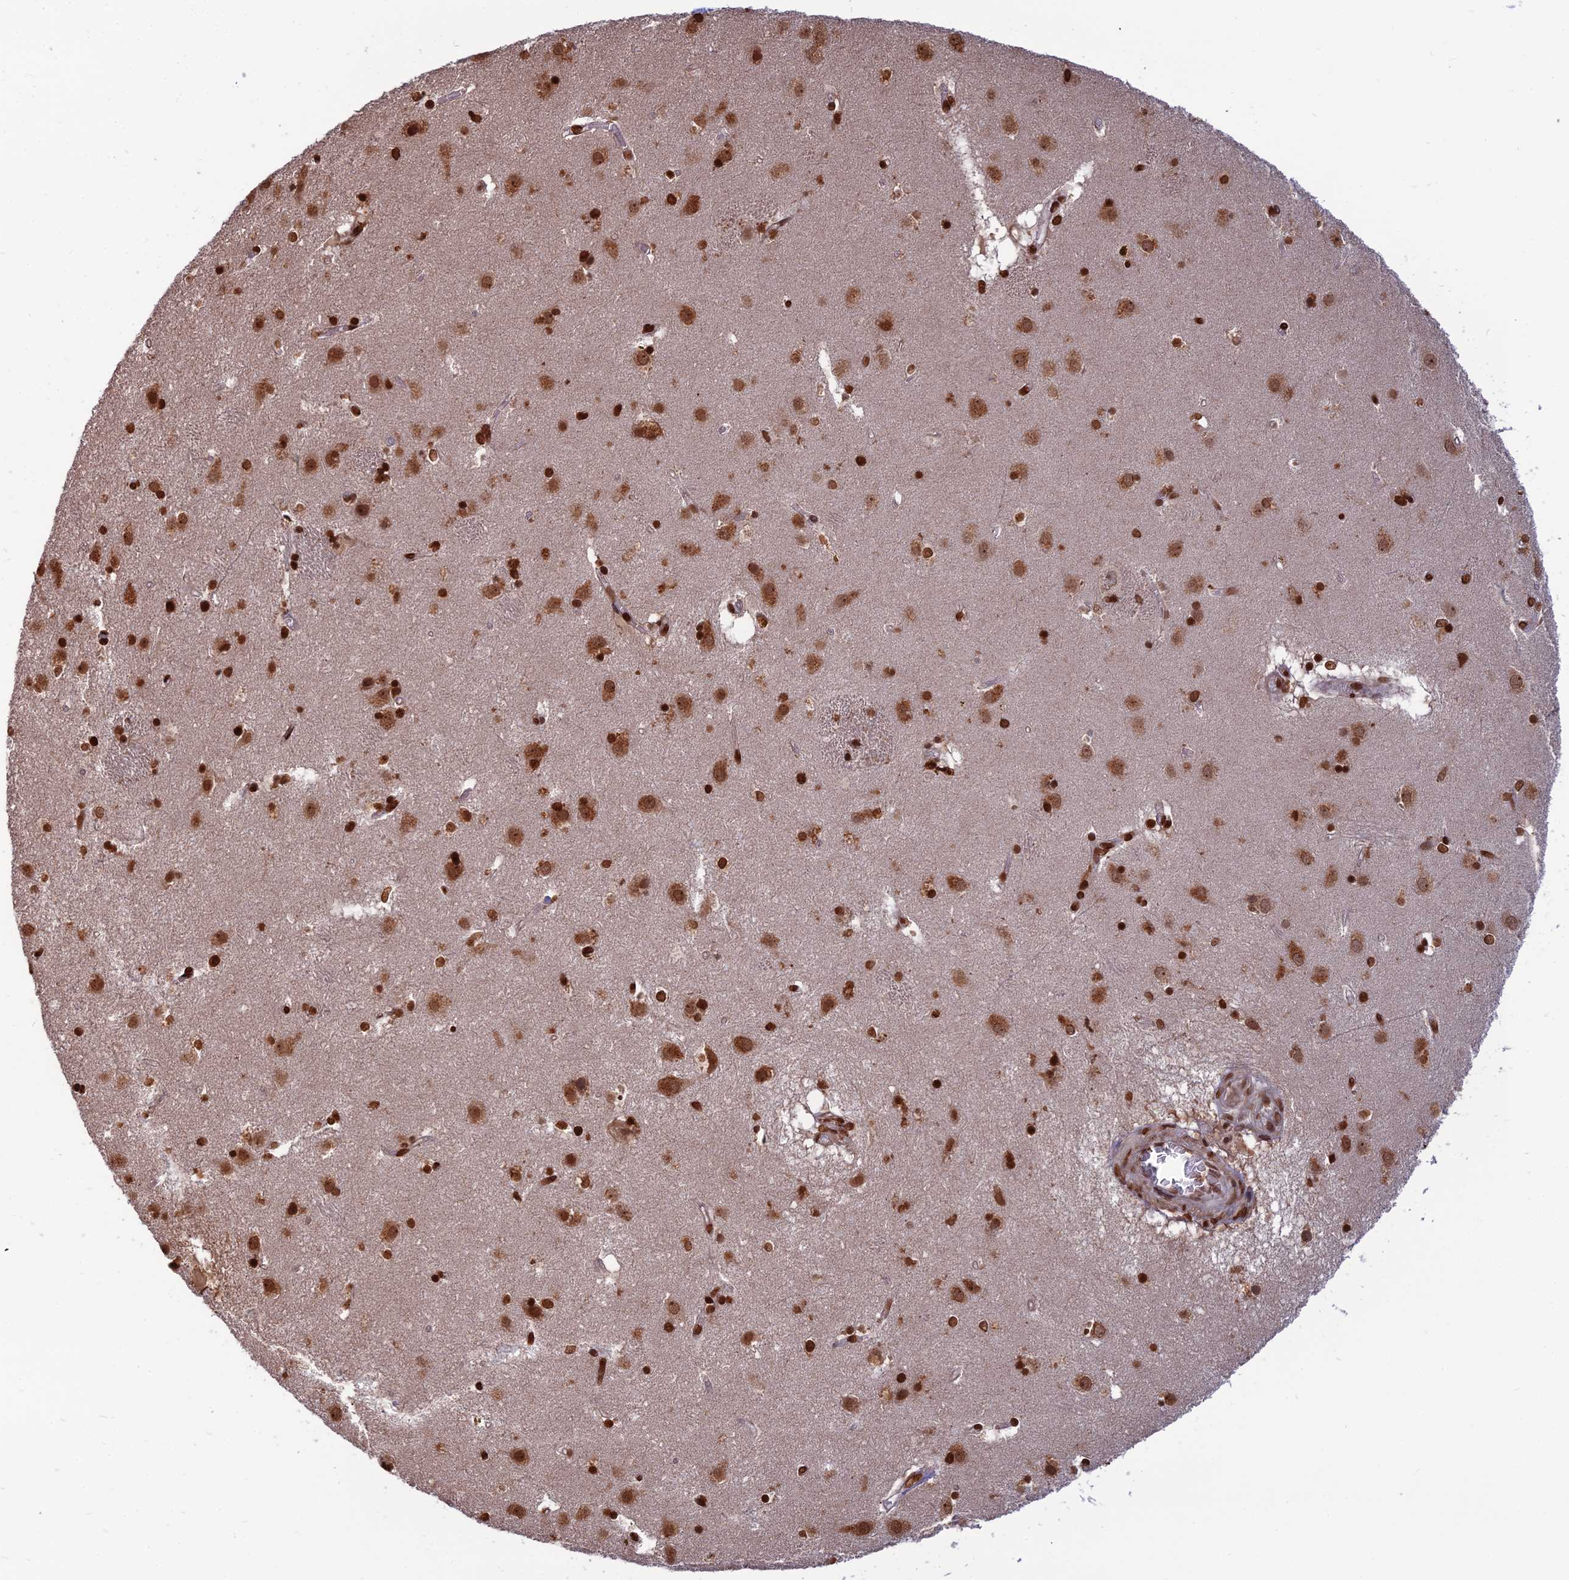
{"staining": {"intensity": "strong", "quantity": ">75%", "location": "nuclear"}, "tissue": "caudate", "cell_type": "Glial cells", "image_type": "normal", "snomed": [{"axis": "morphology", "description": "Normal tissue, NOS"}, {"axis": "topography", "description": "Lateral ventricle wall"}], "caption": "Protein staining demonstrates strong nuclear expression in approximately >75% of glial cells in unremarkable caudate. The staining was performed using DAB (3,3'-diaminobenzidine), with brown indicating positive protein expression. Nuclei are stained blue with hematoxylin.", "gene": "OPA3", "patient": {"sex": "male", "age": 70}}